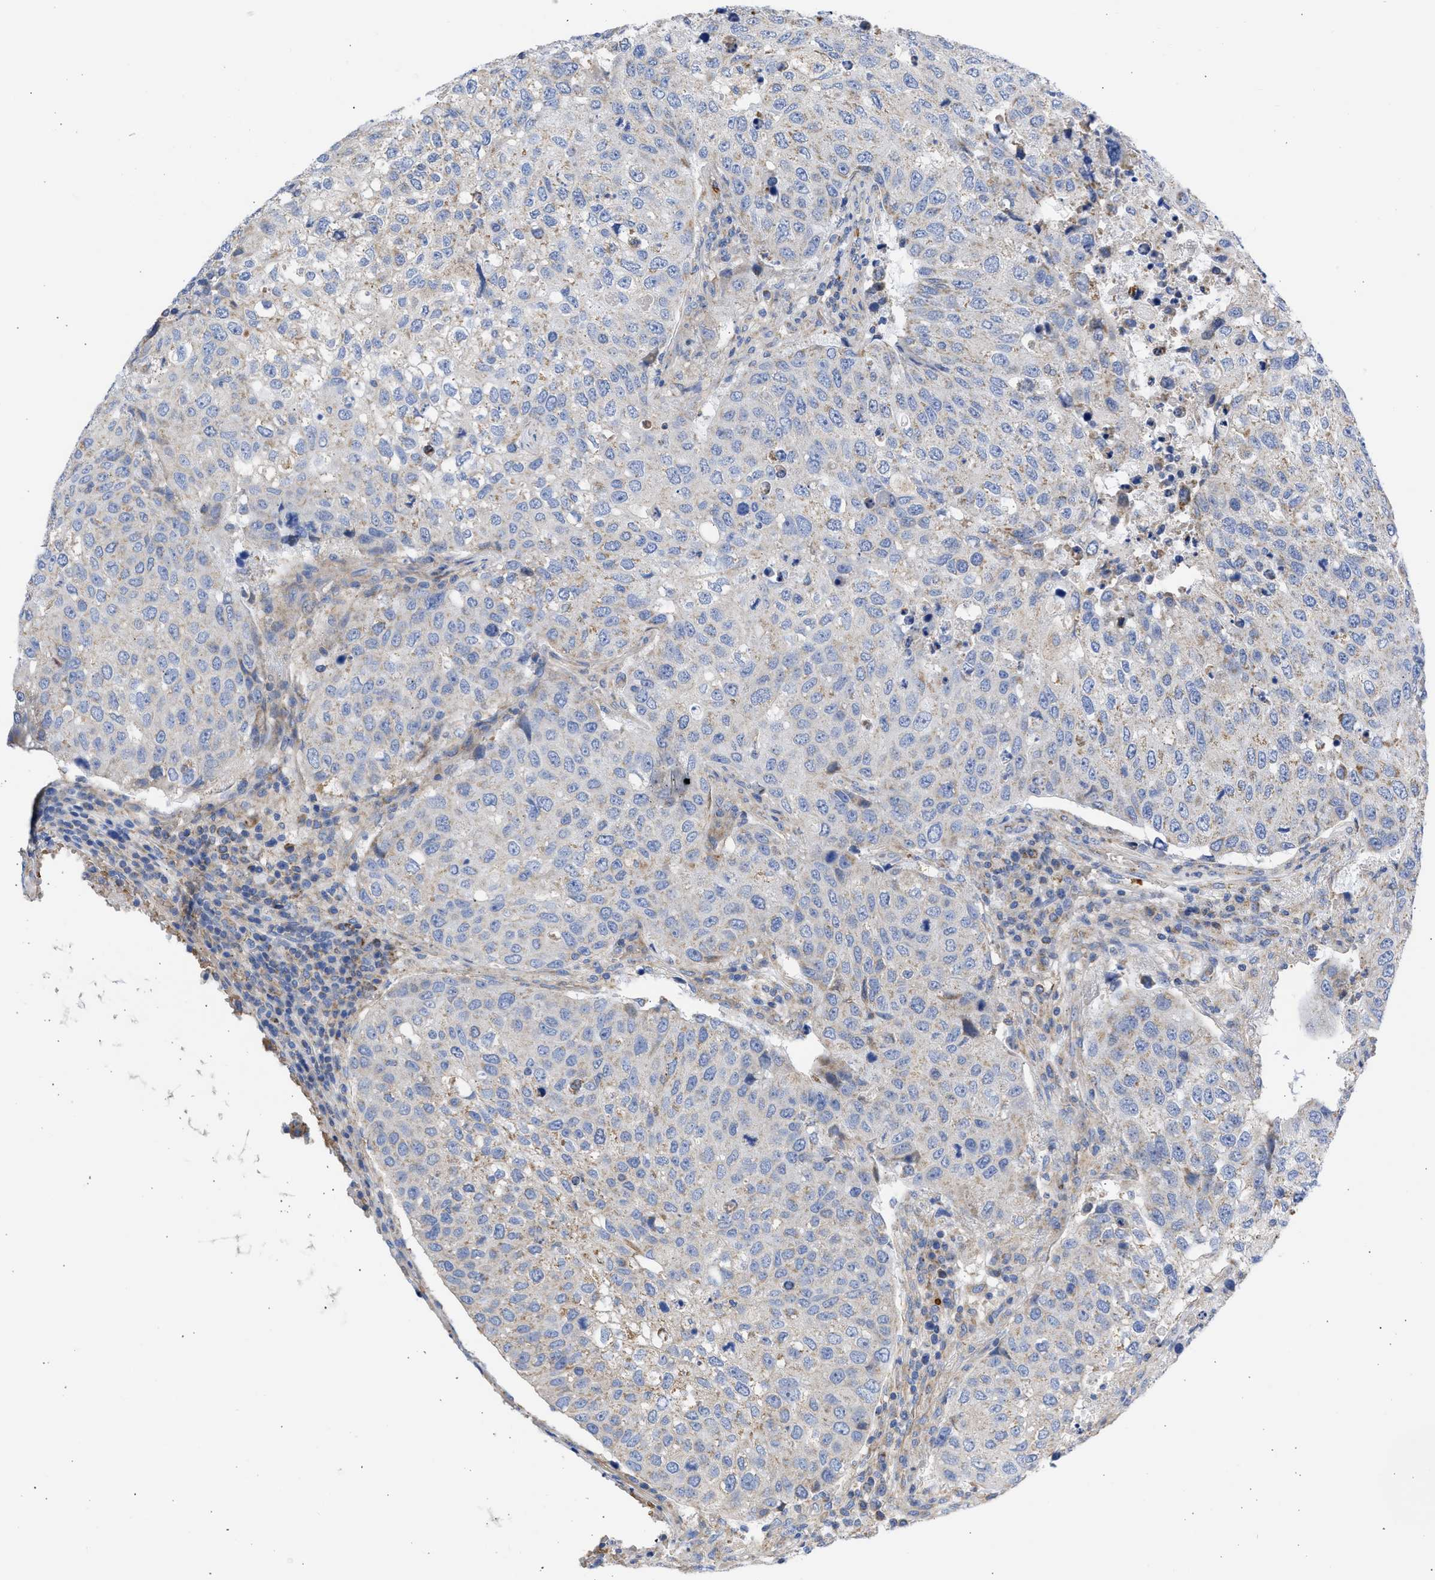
{"staining": {"intensity": "moderate", "quantity": "25%-75%", "location": "cytoplasmic/membranous"}, "tissue": "urothelial cancer", "cell_type": "Tumor cells", "image_type": "cancer", "snomed": [{"axis": "morphology", "description": "Urothelial carcinoma, High grade"}, {"axis": "topography", "description": "Lymph node"}, {"axis": "topography", "description": "Urinary bladder"}], "caption": "A high-resolution micrograph shows immunohistochemistry staining of urothelial cancer, which reveals moderate cytoplasmic/membranous positivity in about 25%-75% of tumor cells.", "gene": "BTG3", "patient": {"sex": "male", "age": 51}}